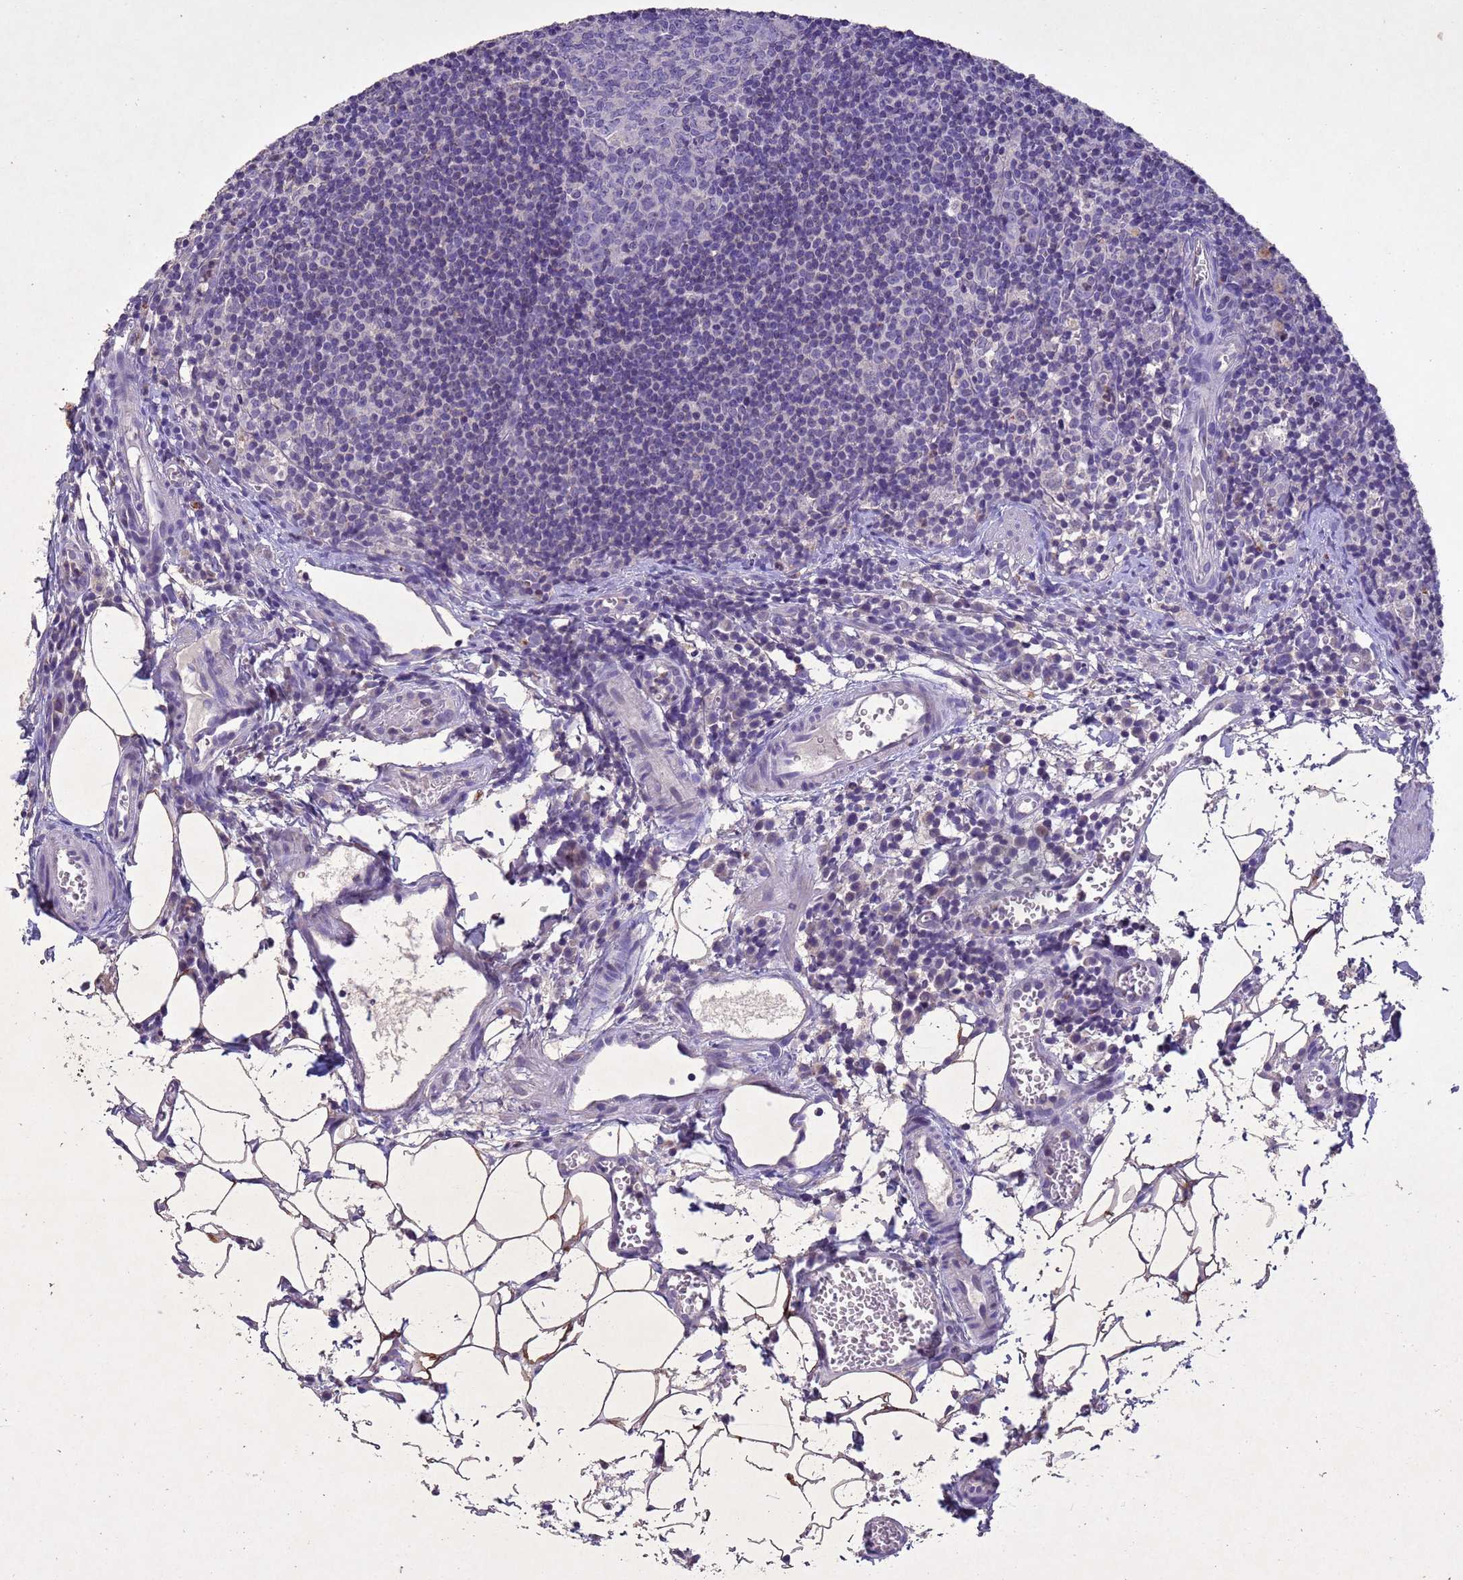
{"staining": {"intensity": "negative", "quantity": "none", "location": "none"}, "tissue": "lymph node", "cell_type": "Germinal center cells", "image_type": "normal", "snomed": [{"axis": "morphology", "description": "Normal tissue, NOS"}, {"axis": "topography", "description": "Lymph node"}], "caption": "Protein analysis of unremarkable lymph node reveals no significant staining in germinal center cells.", "gene": "NLRP11", "patient": {"sex": "female", "age": 27}}